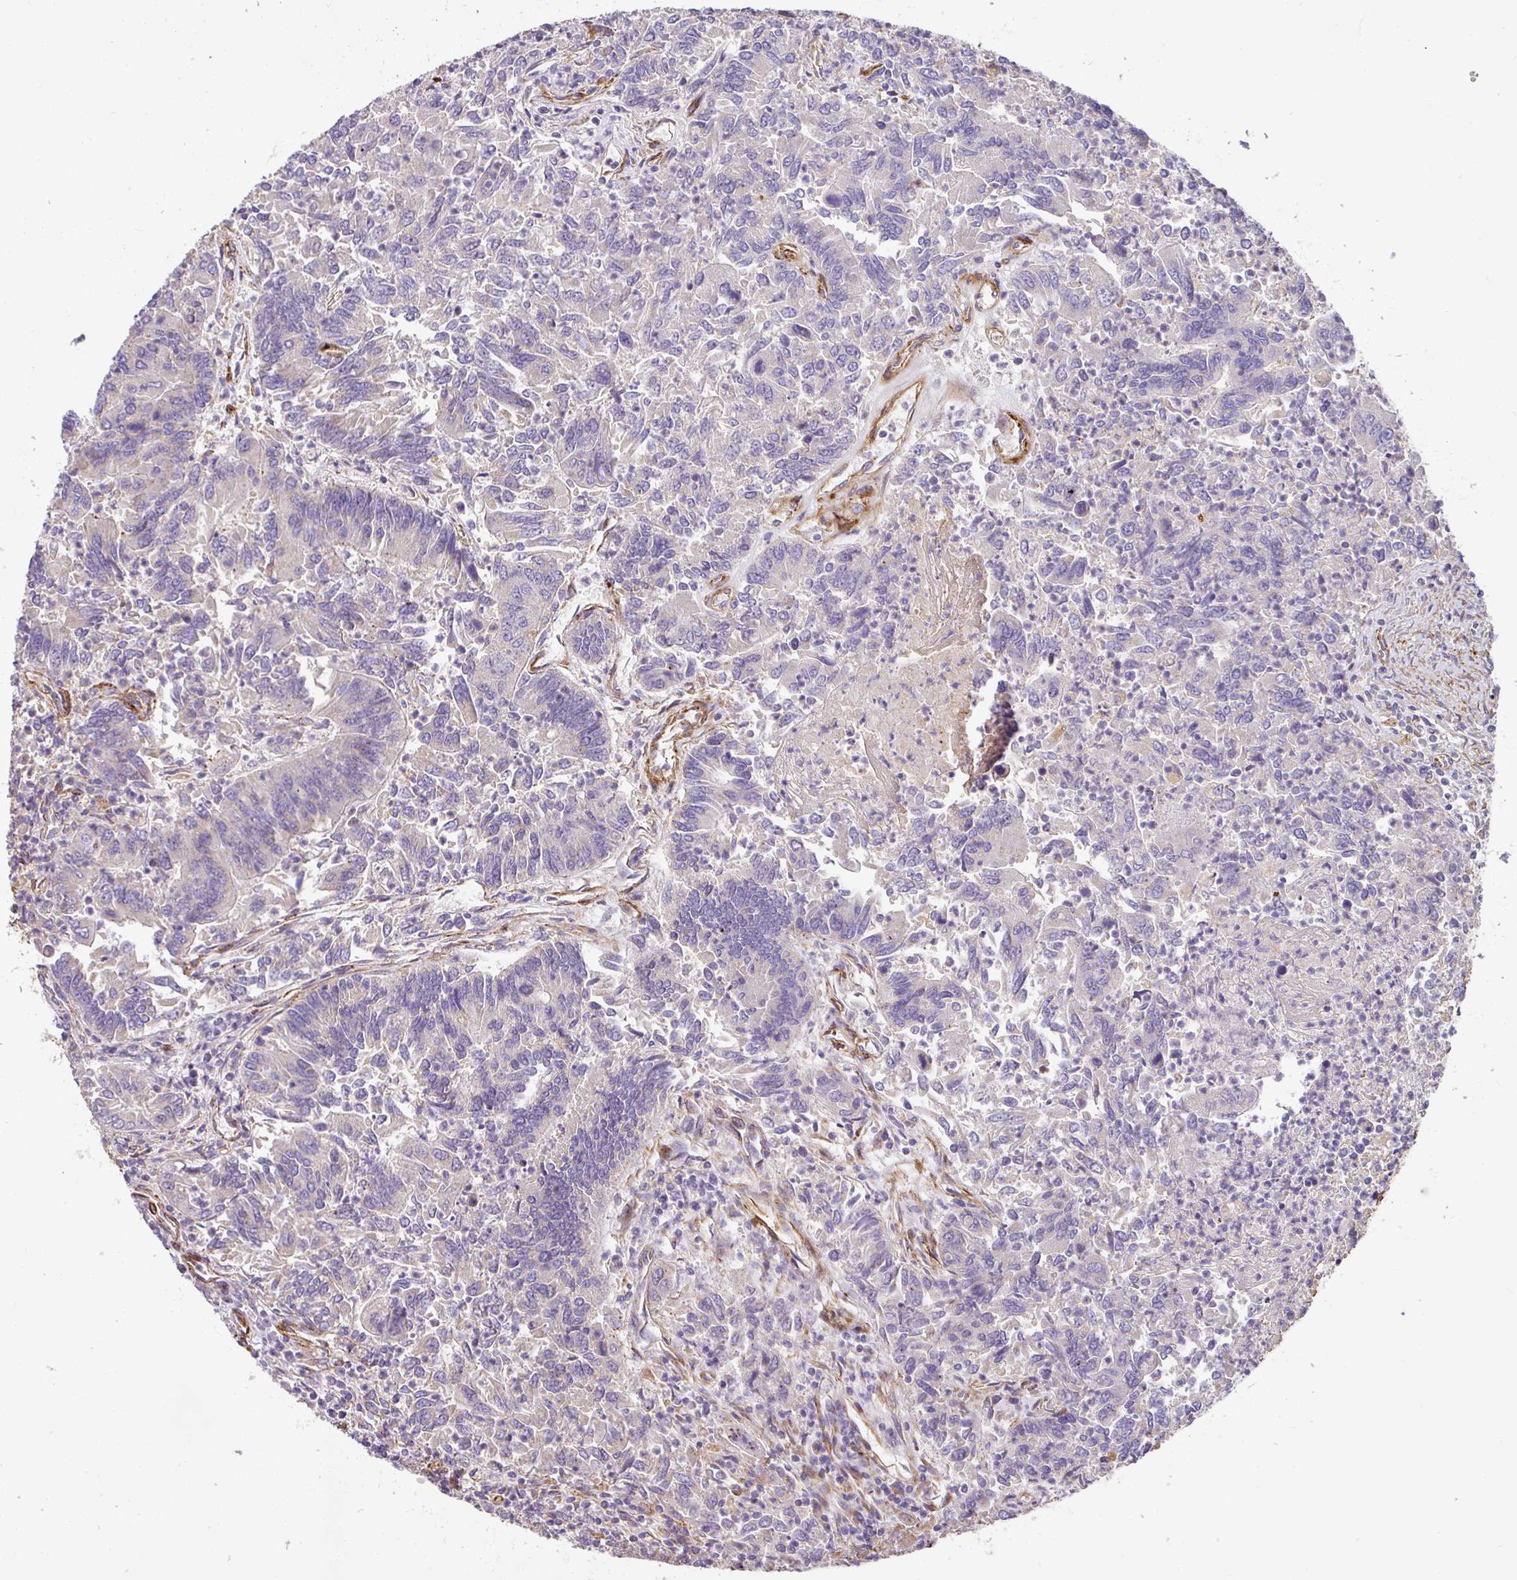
{"staining": {"intensity": "negative", "quantity": "none", "location": "none"}, "tissue": "colorectal cancer", "cell_type": "Tumor cells", "image_type": "cancer", "snomed": [{"axis": "morphology", "description": "Adenocarcinoma, NOS"}, {"axis": "topography", "description": "Colon"}], "caption": "A histopathology image of human adenocarcinoma (colorectal) is negative for staining in tumor cells. (Stains: DAB immunohistochemistry with hematoxylin counter stain, Microscopy: brightfield microscopy at high magnification).", "gene": "SLC25A17", "patient": {"sex": "female", "age": 67}}